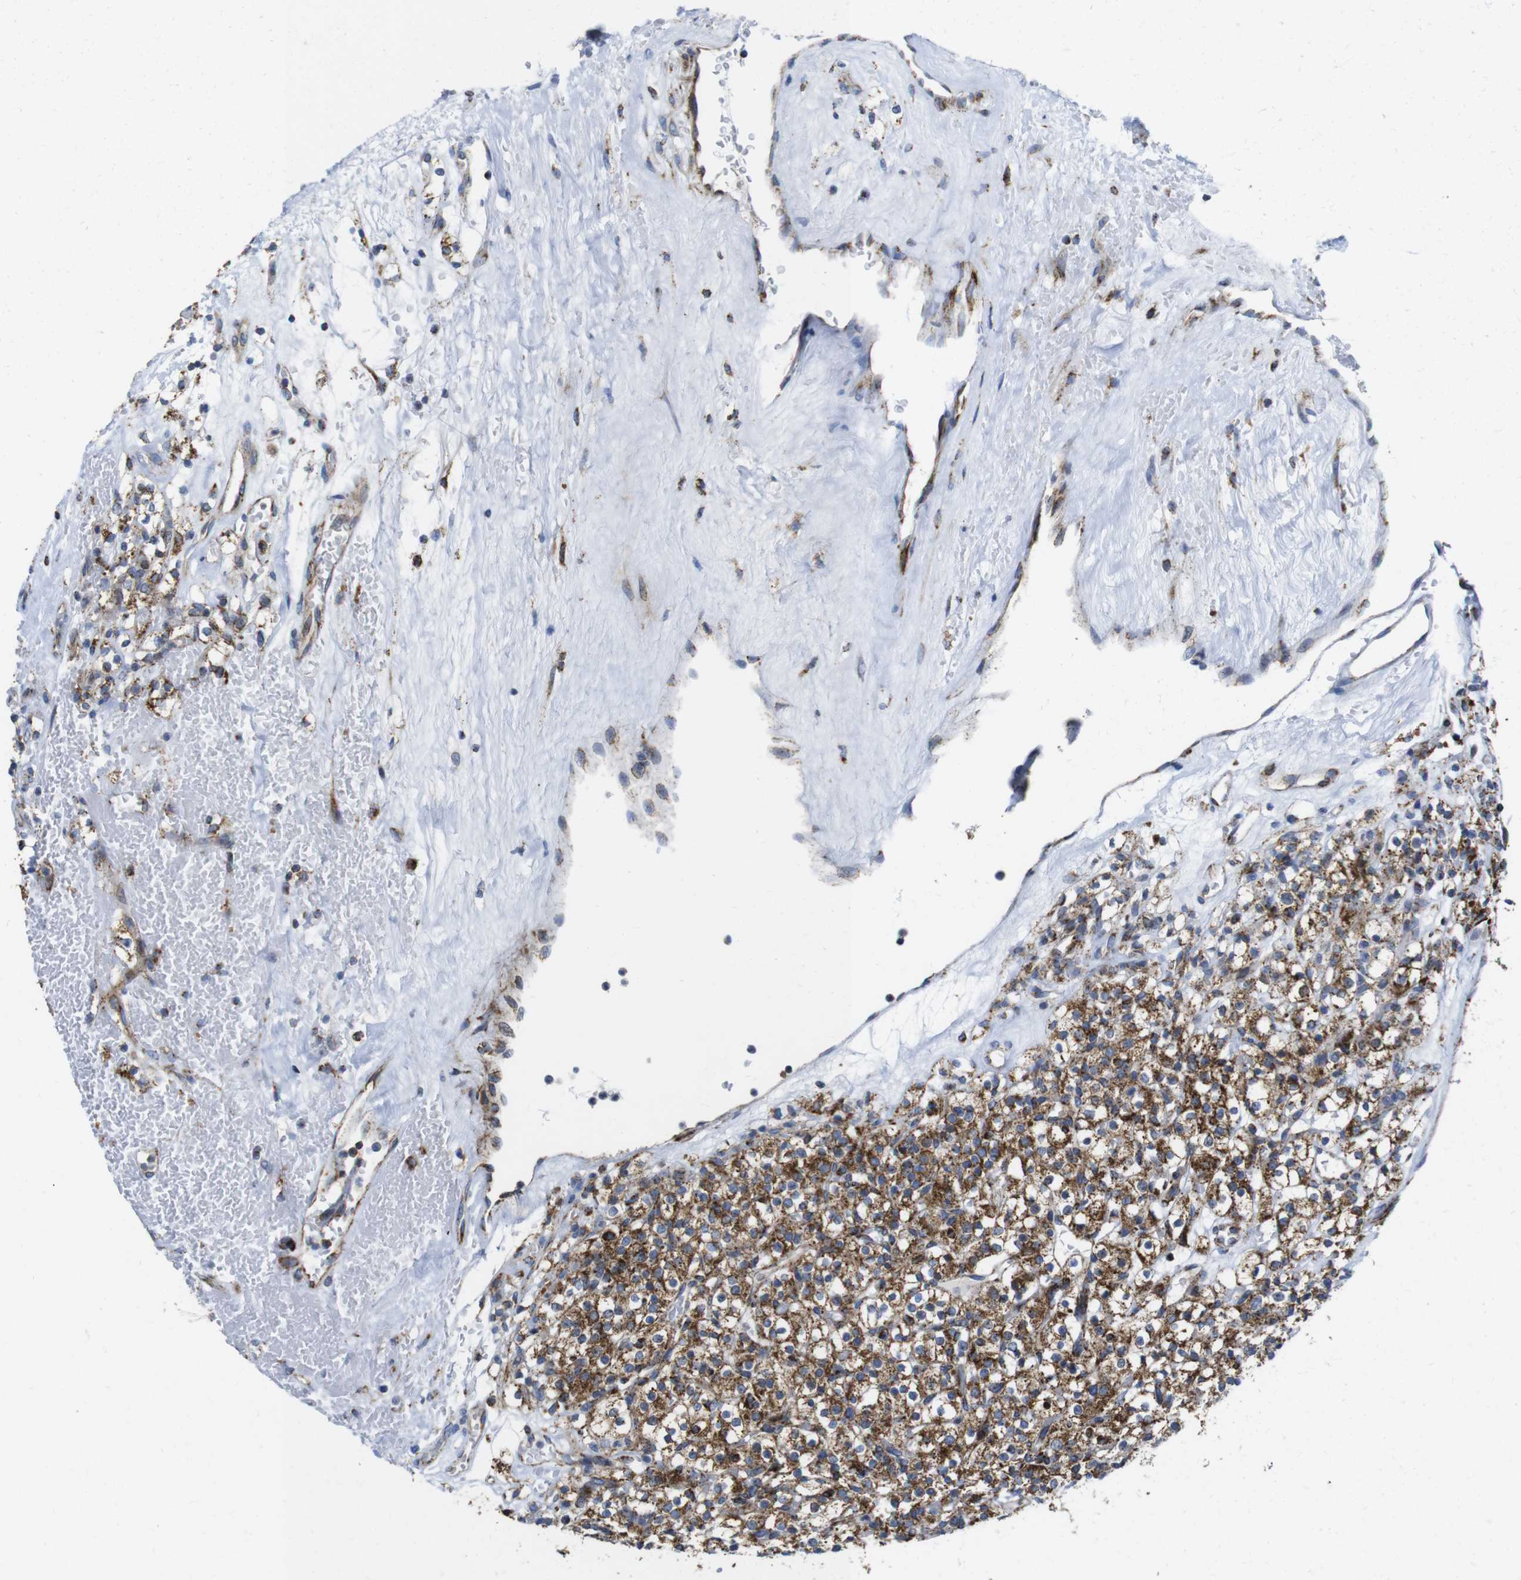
{"staining": {"intensity": "strong", "quantity": ">75%", "location": "cytoplasmic/membranous"}, "tissue": "renal cancer", "cell_type": "Tumor cells", "image_type": "cancer", "snomed": [{"axis": "morphology", "description": "Normal tissue, NOS"}, {"axis": "morphology", "description": "Adenocarcinoma, NOS"}, {"axis": "topography", "description": "Kidney"}], "caption": "Renal cancer was stained to show a protein in brown. There is high levels of strong cytoplasmic/membranous positivity in about >75% of tumor cells. The protein of interest is shown in brown color, while the nuclei are stained blue.", "gene": "TMEM192", "patient": {"sex": "female", "age": 72}}